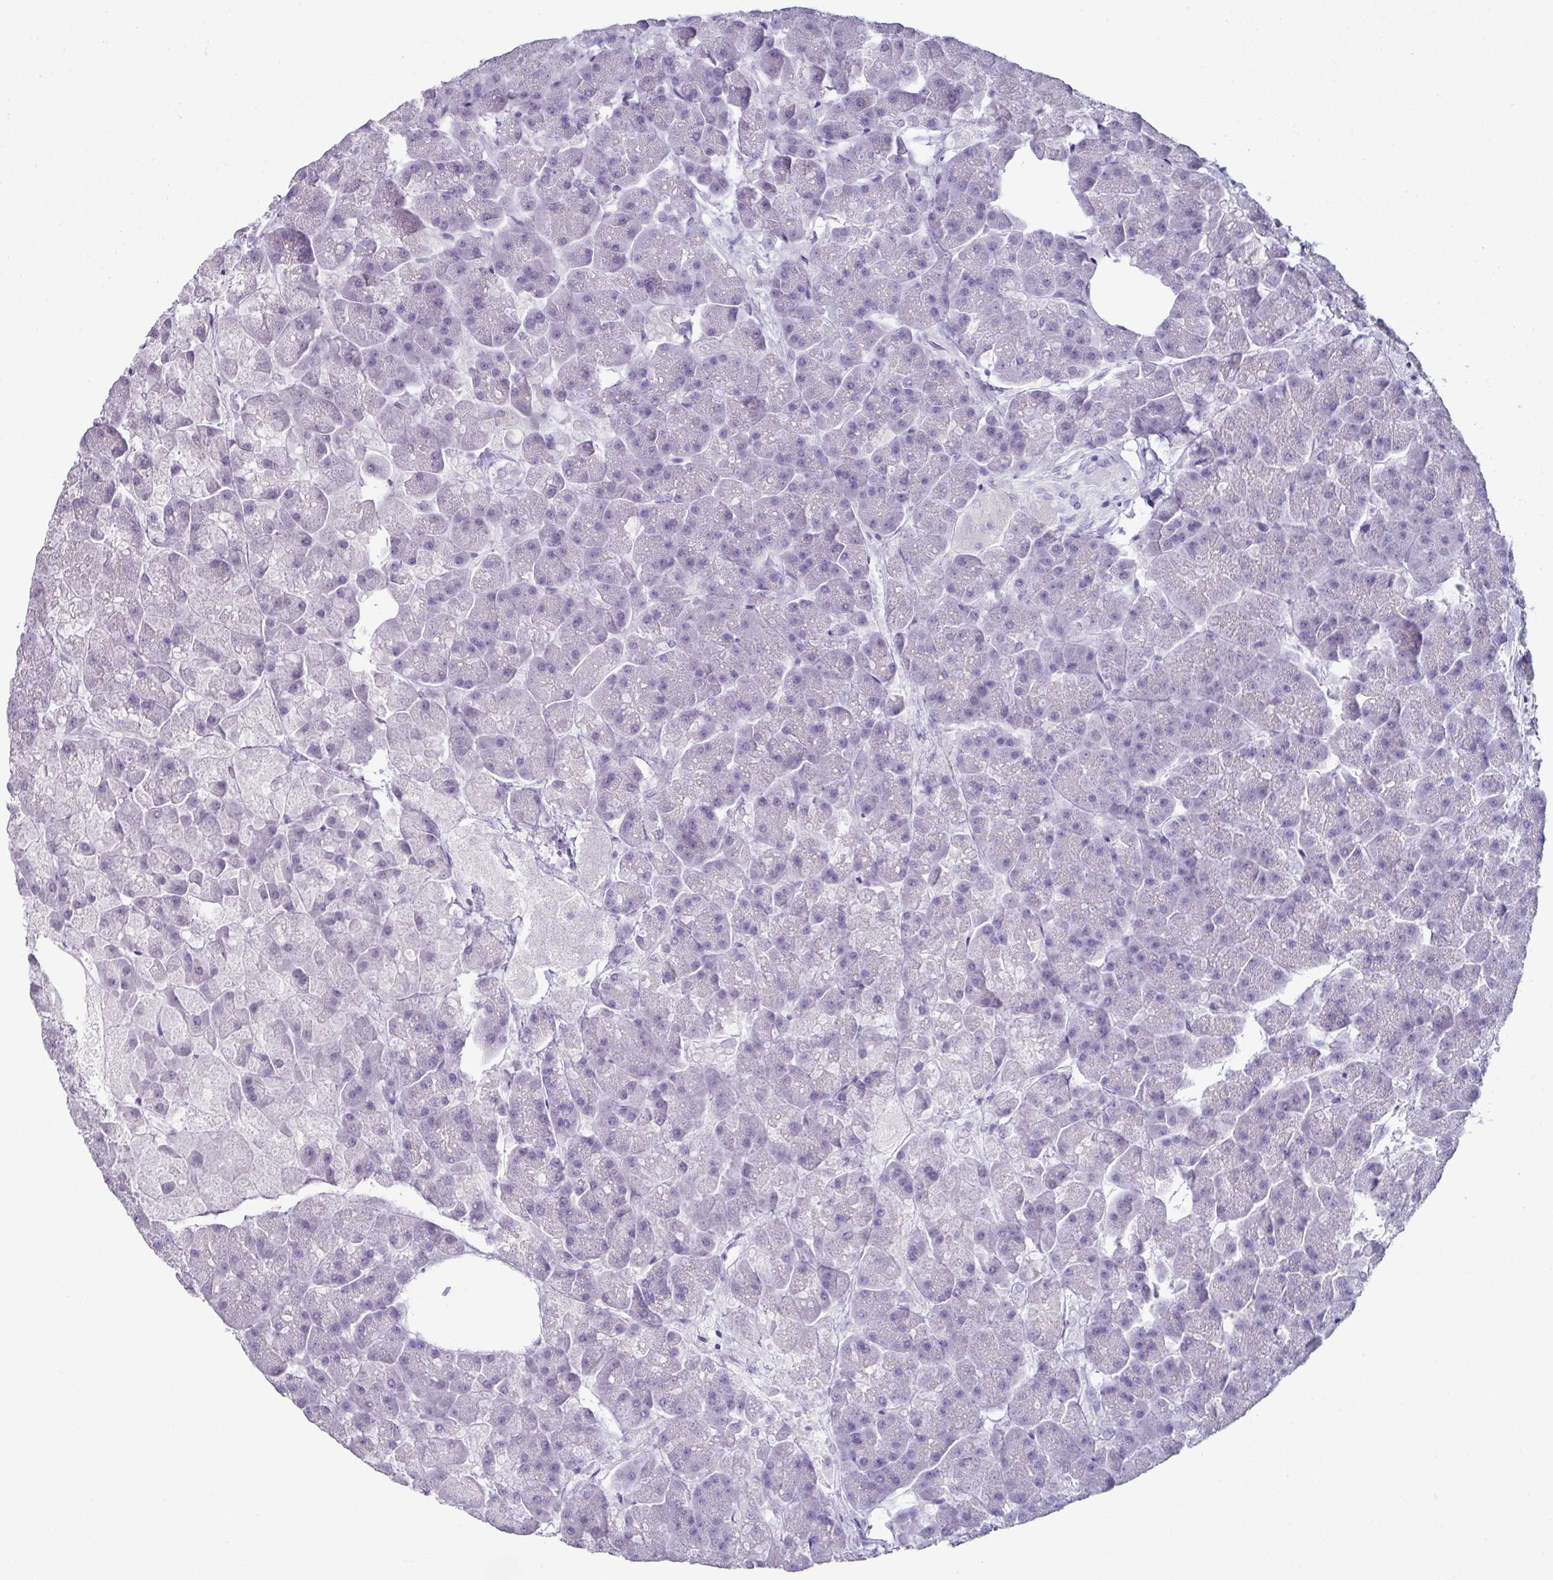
{"staining": {"intensity": "negative", "quantity": "none", "location": "none"}, "tissue": "pancreas", "cell_type": "Exocrine glandular cells", "image_type": "normal", "snomed": [{"axis": "morphology", "description": "Normal tissue, NOS"}, {"axis": "topography", "description": "Pancreas"}, {"axis": "topography", "description": "Peripheral nerve tissue"}], "caption": "DAB immunohistochemical staining of unremarkable pancreas demonstrates no significant expression in exocrine glandular cells.", "gene": "SLC17A7", "patient": {"sex": "male", "age": 54}}